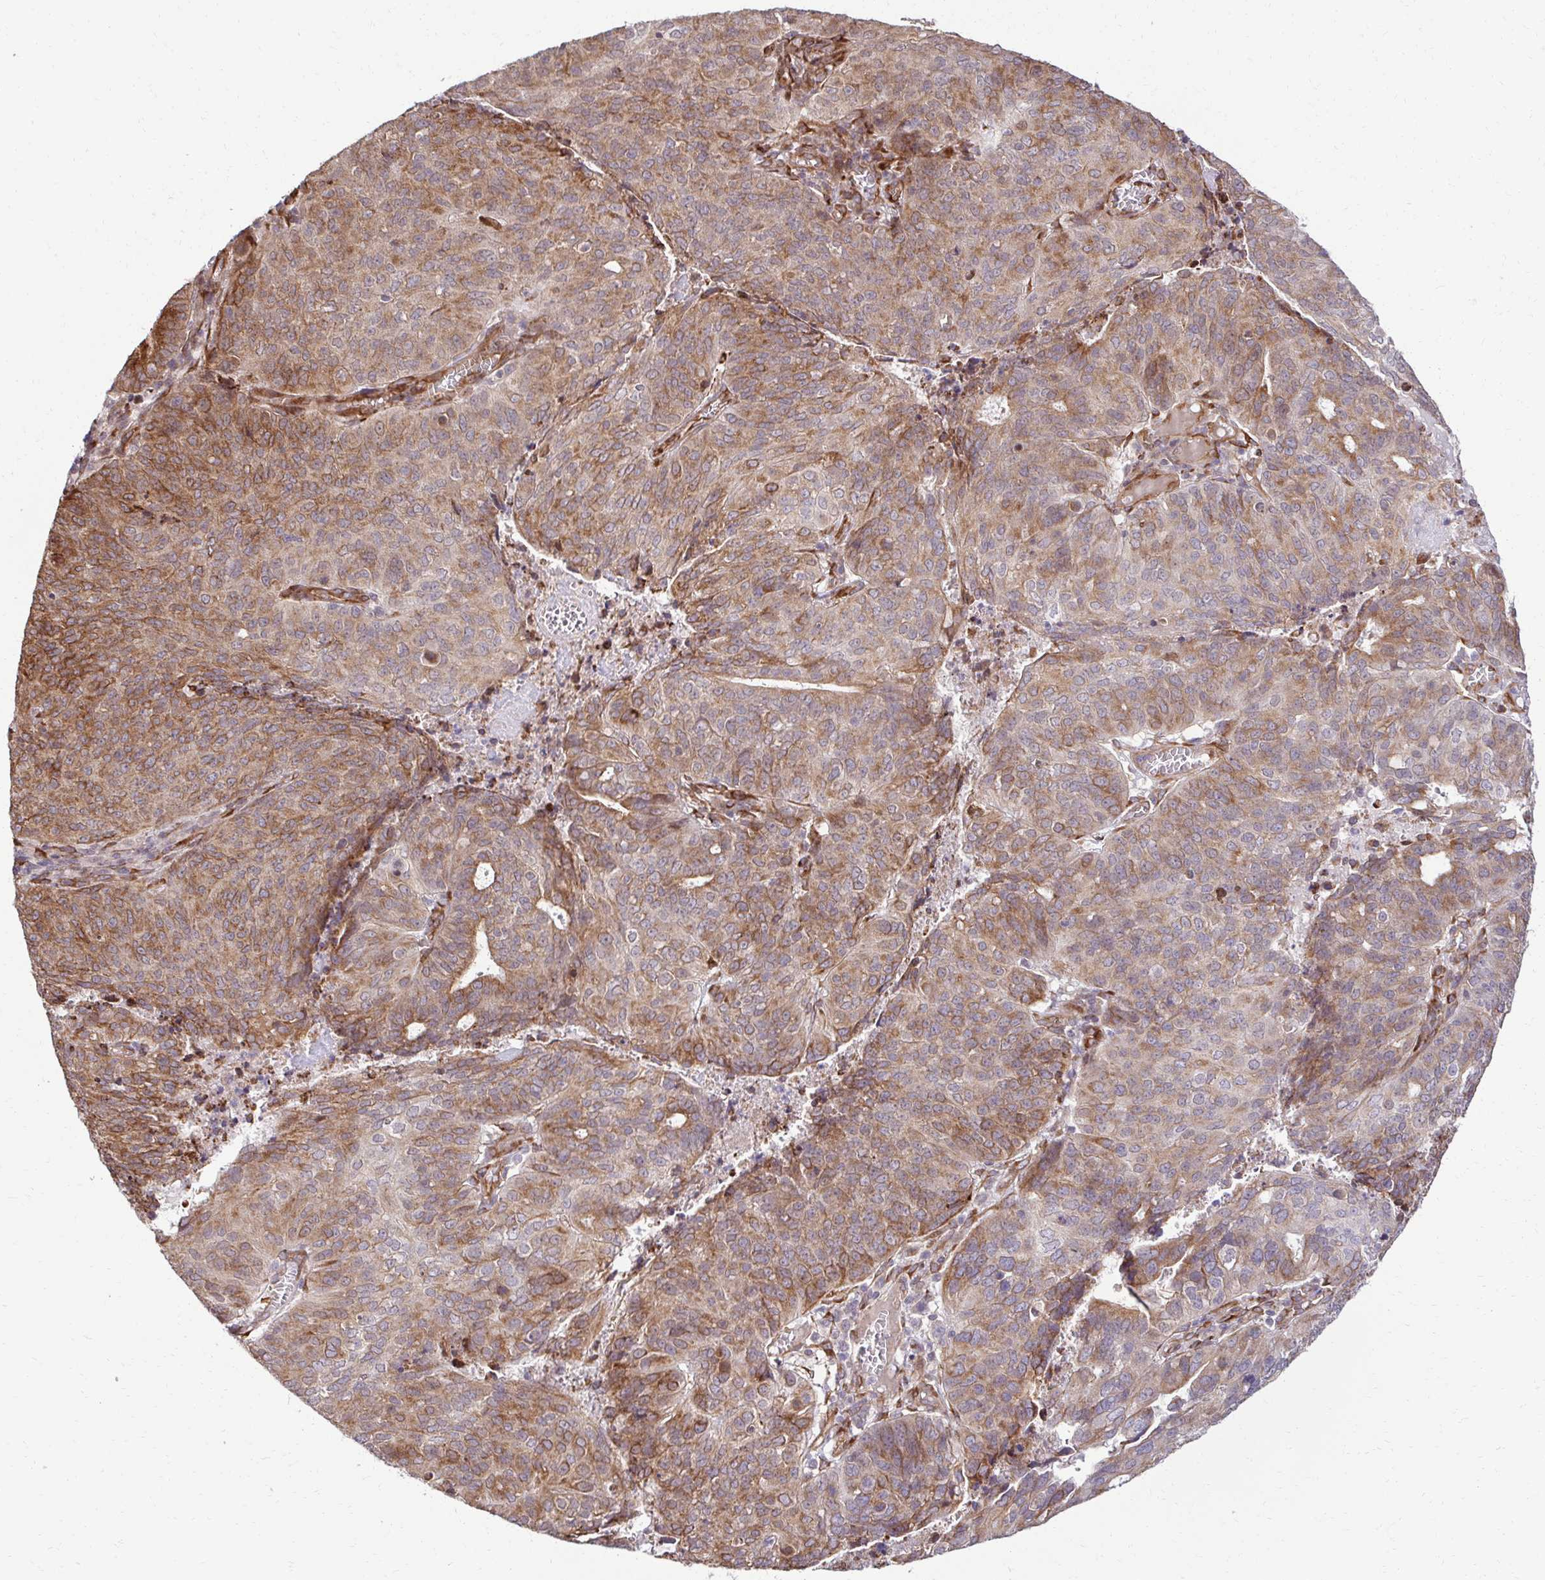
{"staining": {"intensity": "moderate", "quantity": ">75%", "location": "cytoplasmic/membranous"}, "tissue": "endometrial cancer", "cell_type": "Tumor cells", "image_type": "cancer", "snomed": [{"axis": "morphology", "description": "Adenocarcinoma, NOS"}, {"axis": "topography", "description": "Endometrium"}], "caption": "Human endometrial adenocarcinoma stained with a brown dye reveals moderate cytoplasmic/membranous positive positivity in about >75% of tumor cells.", "gene": "HPS1", "patient": {"sex": "female", "age": 82}}